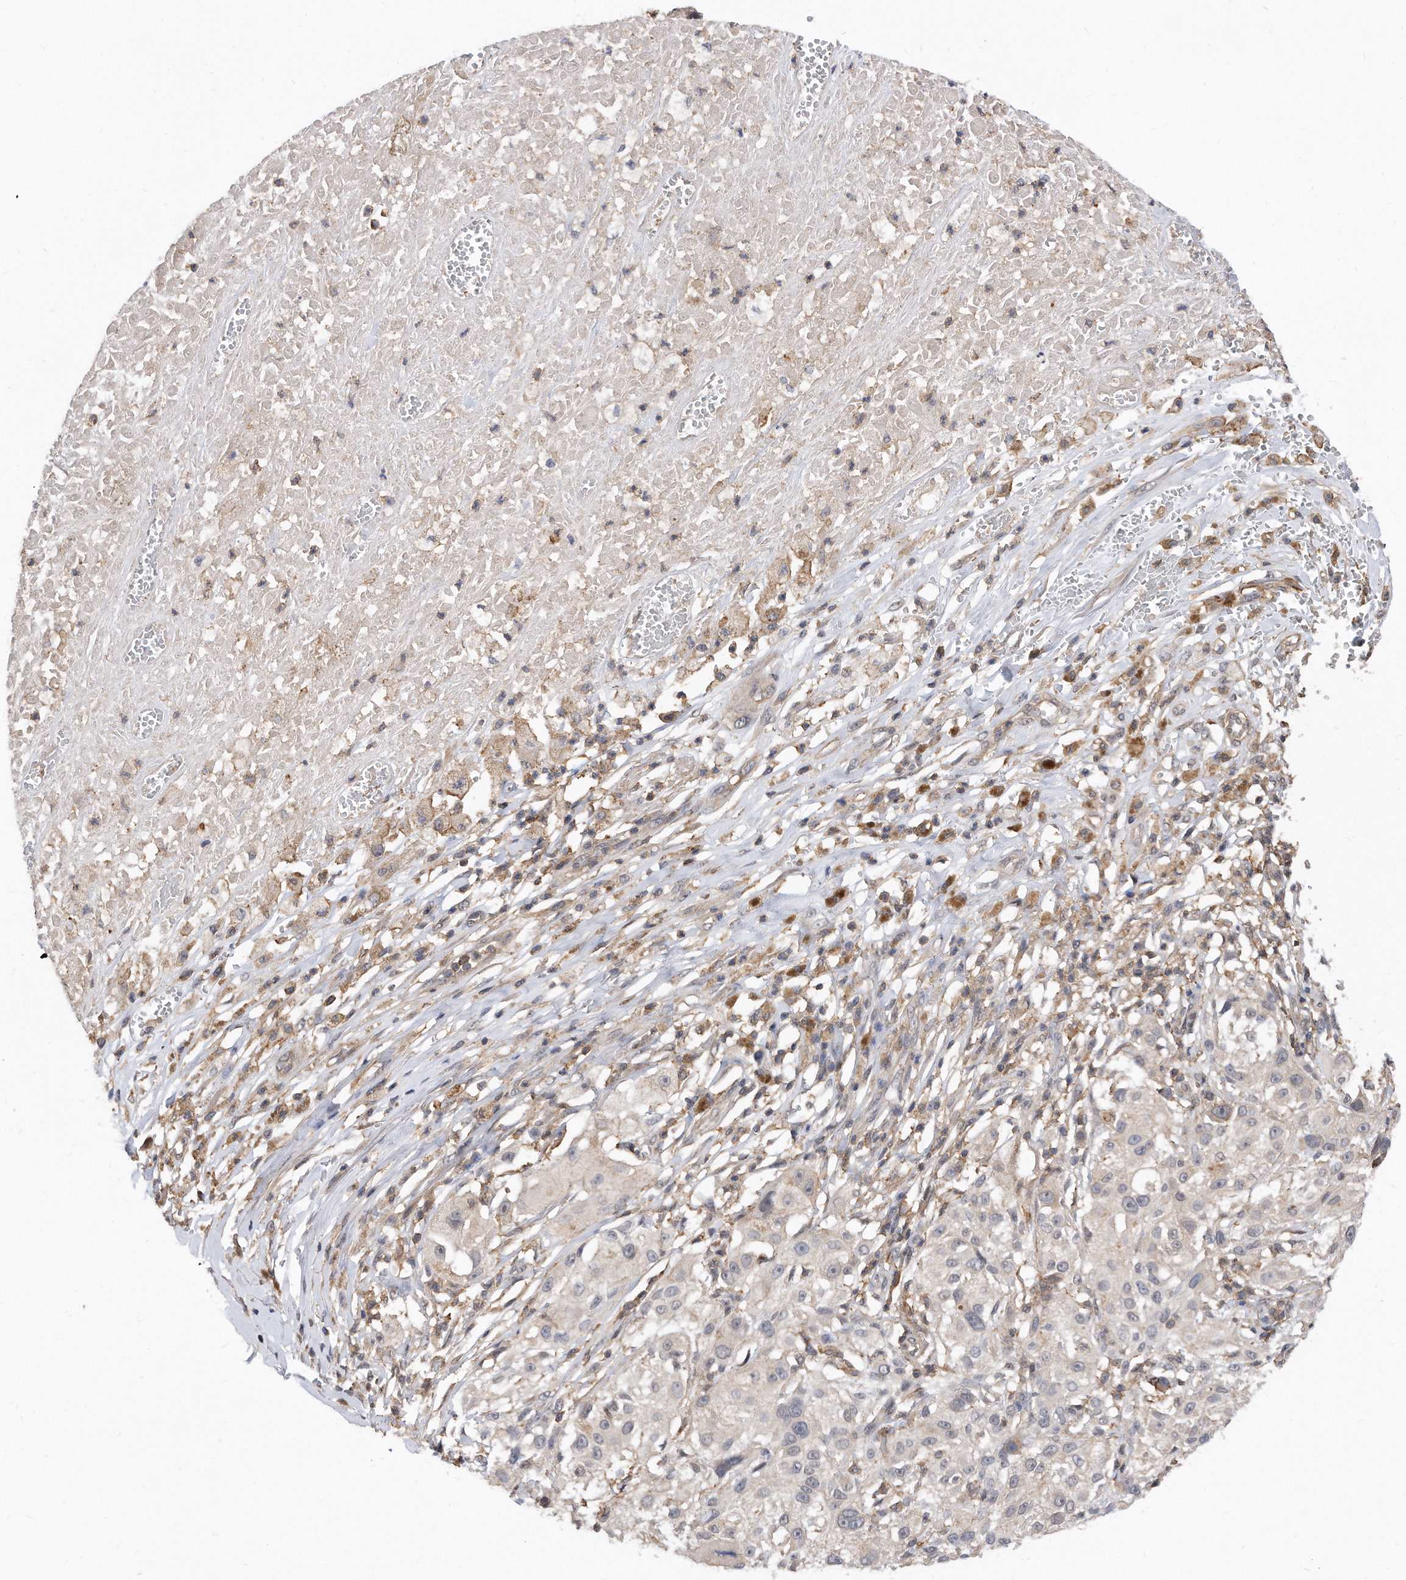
{"staining": {"intensity": "negative", "quantity": "none", "location": "none"}, "tissue": "melanoma", "cell_type": "Tumor cells", "image_type": "cancer", "snomed": [{"axis": "morphology", "description": "Necrosis, NOS"}, {"axis": "morphology", "description": "Malignant melanoma, NOS"}, {"axis": "topography", "description": "Skin"}], "caption": "This is an immunohistochemistry (IHC) histopathology image of melanoma. There is no staining in tumor cells.", "gene": "TCP1", "patient": {"sex": "female", "age": 87}}